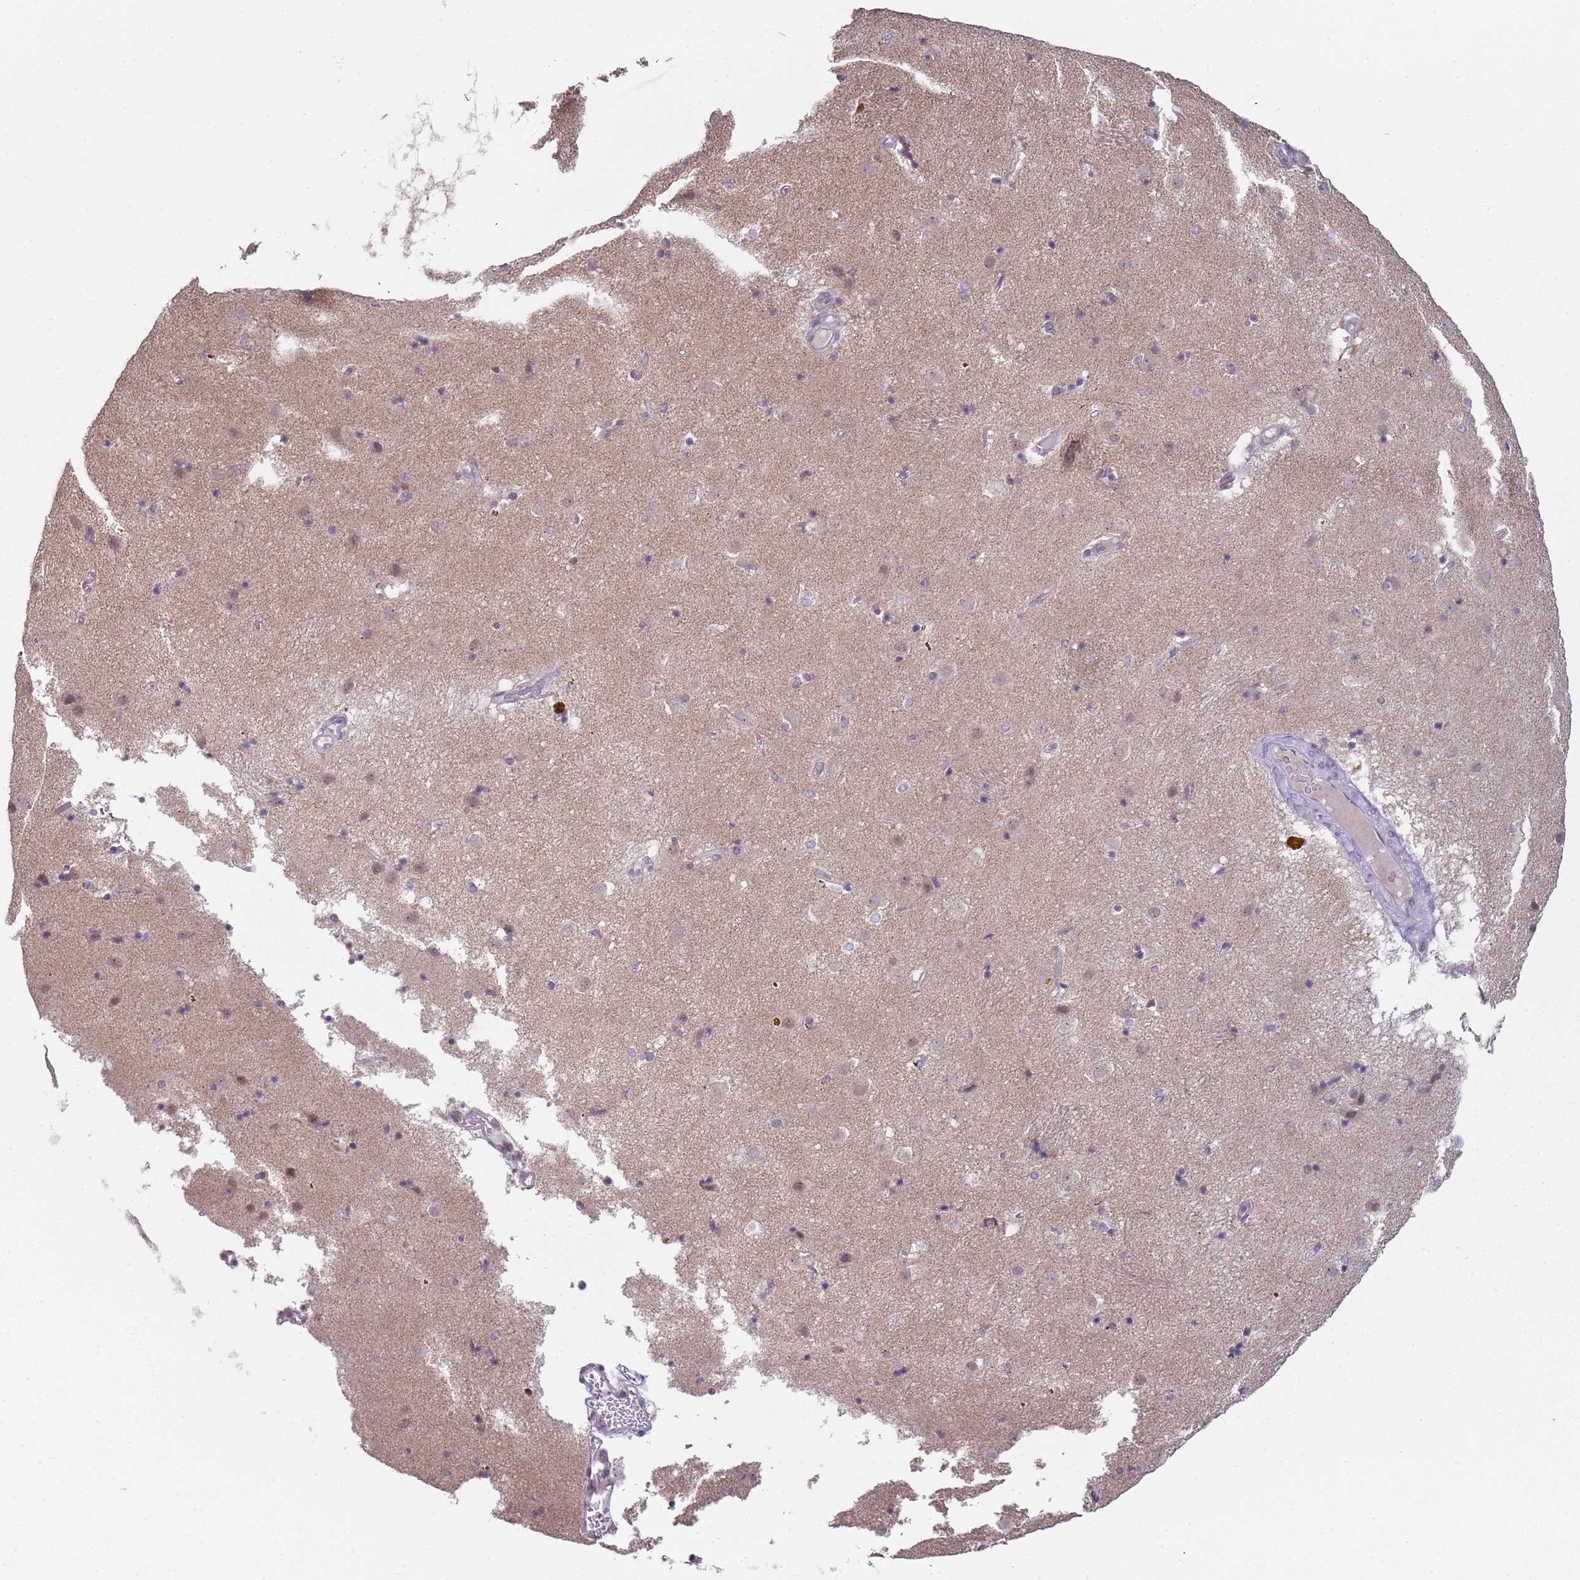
{"staining": {"intensity": "negative", "quantity": "none", "location": "none"}, "tissue": "caudate", "cell_type": "Glial cells", "image_type": "normal", "snomed": [{"axis": "morphology", "description": "Normal tissue, NOS"}, {"axis": "topography", "description": "Lateral ventricle wall"}], "caption": "Immunohistochemistry image of normal caudate: caudate stained with DAB reveals no significant protein staining in glial cells.", "gene": "SMARCAL1", "patient": {"sex": "male", "age": 70}}